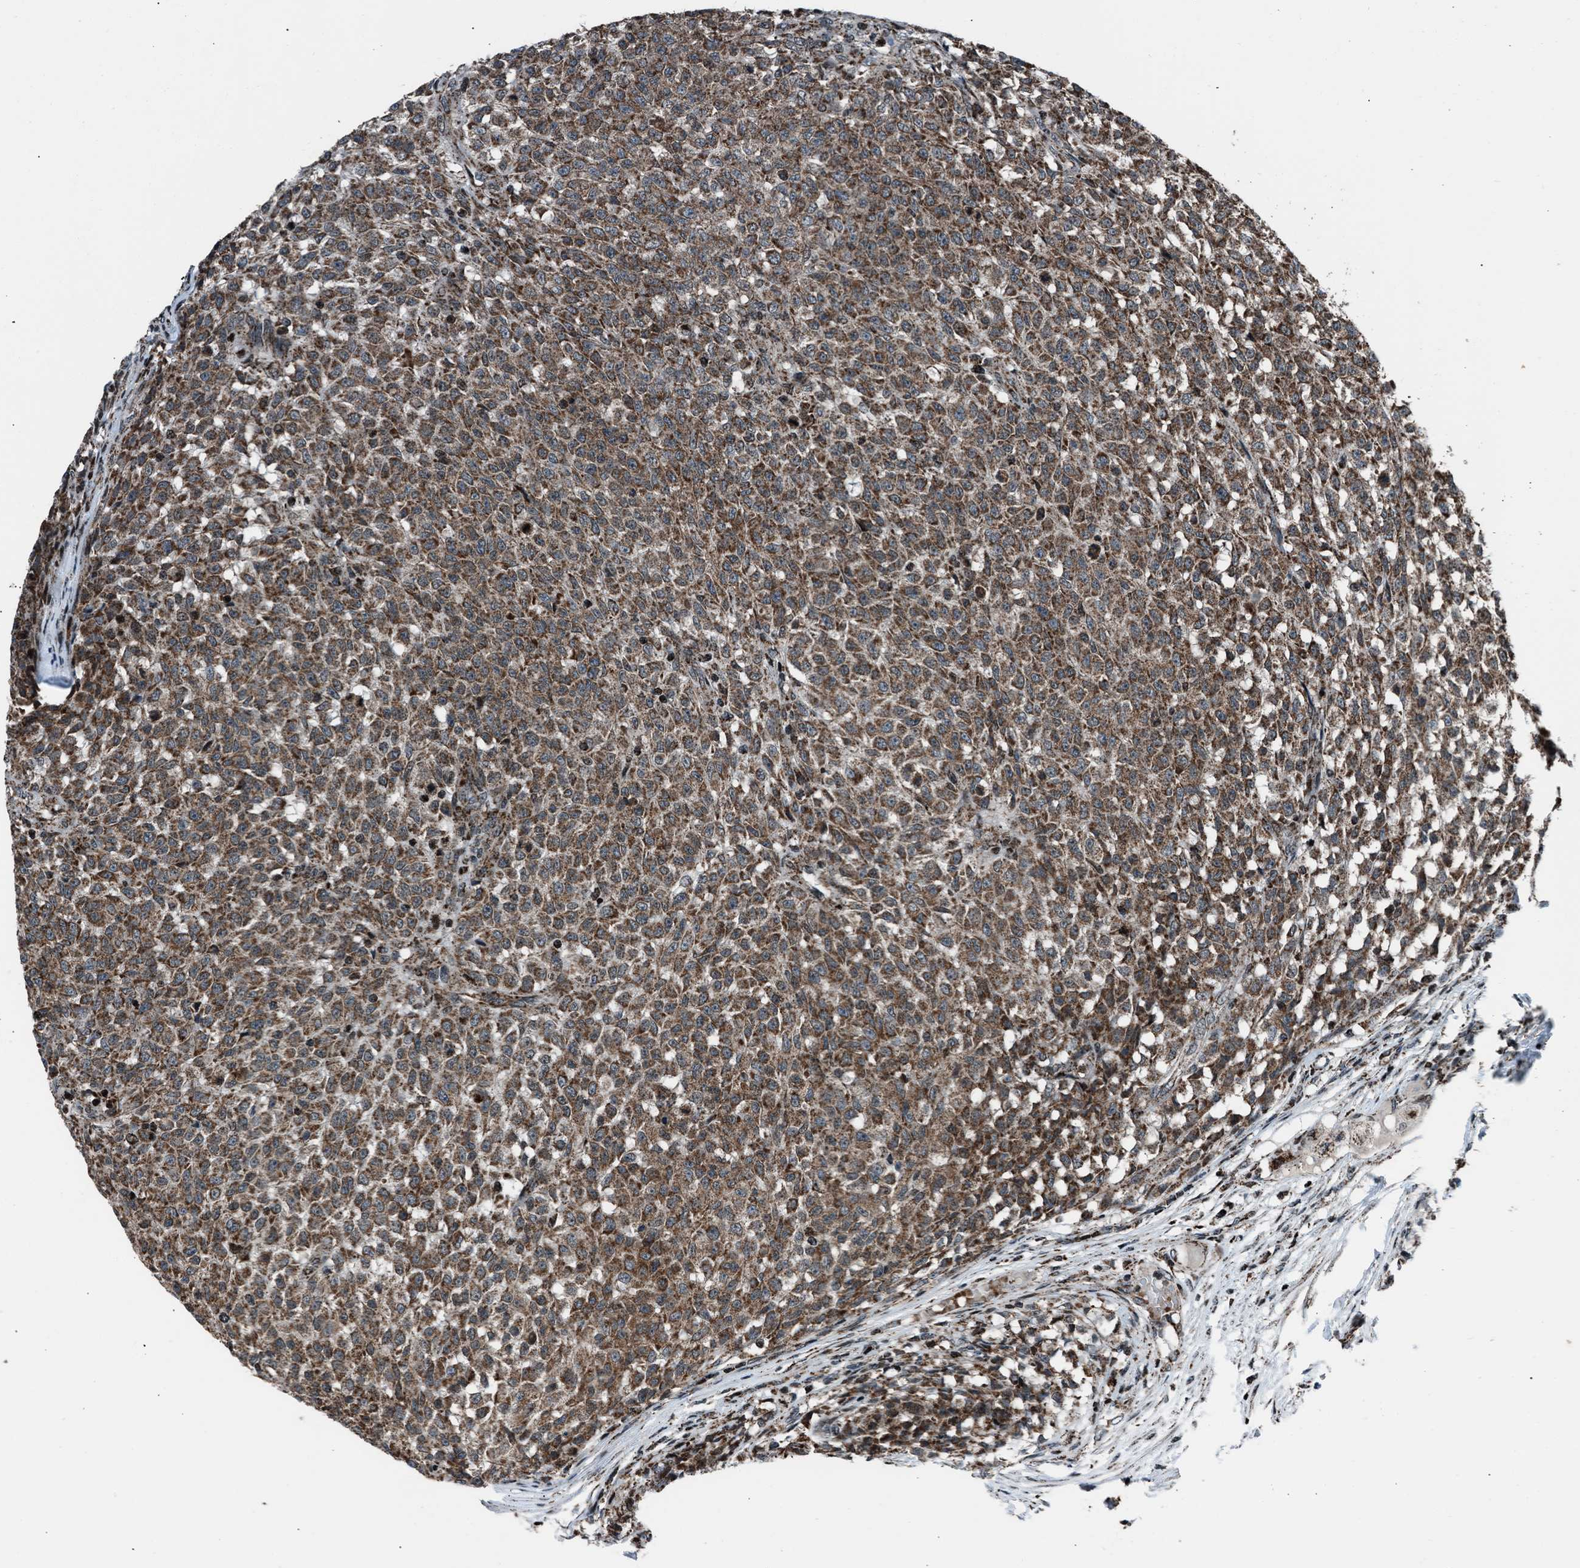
{"staining": {"intensity": "moderate", "quantity": ">75%", "location": "cytoplasmic/membranous"}, "tissue": "testis cancer", "cell_type": "Tumor cells", "image_type": "cancer", "snomed": [{"axis": "morphology", "description": "Seminoma, NOS"}, {"axis": "topography", "description": "Testis"}], "caption": "A photomicrograph of testis seminoma stained for a protein reveals moderate cytoplasmic/membranous brown staining in tumor cells.", "gene": "MORC3", "patient": {"sex": "male", "age": 59}}